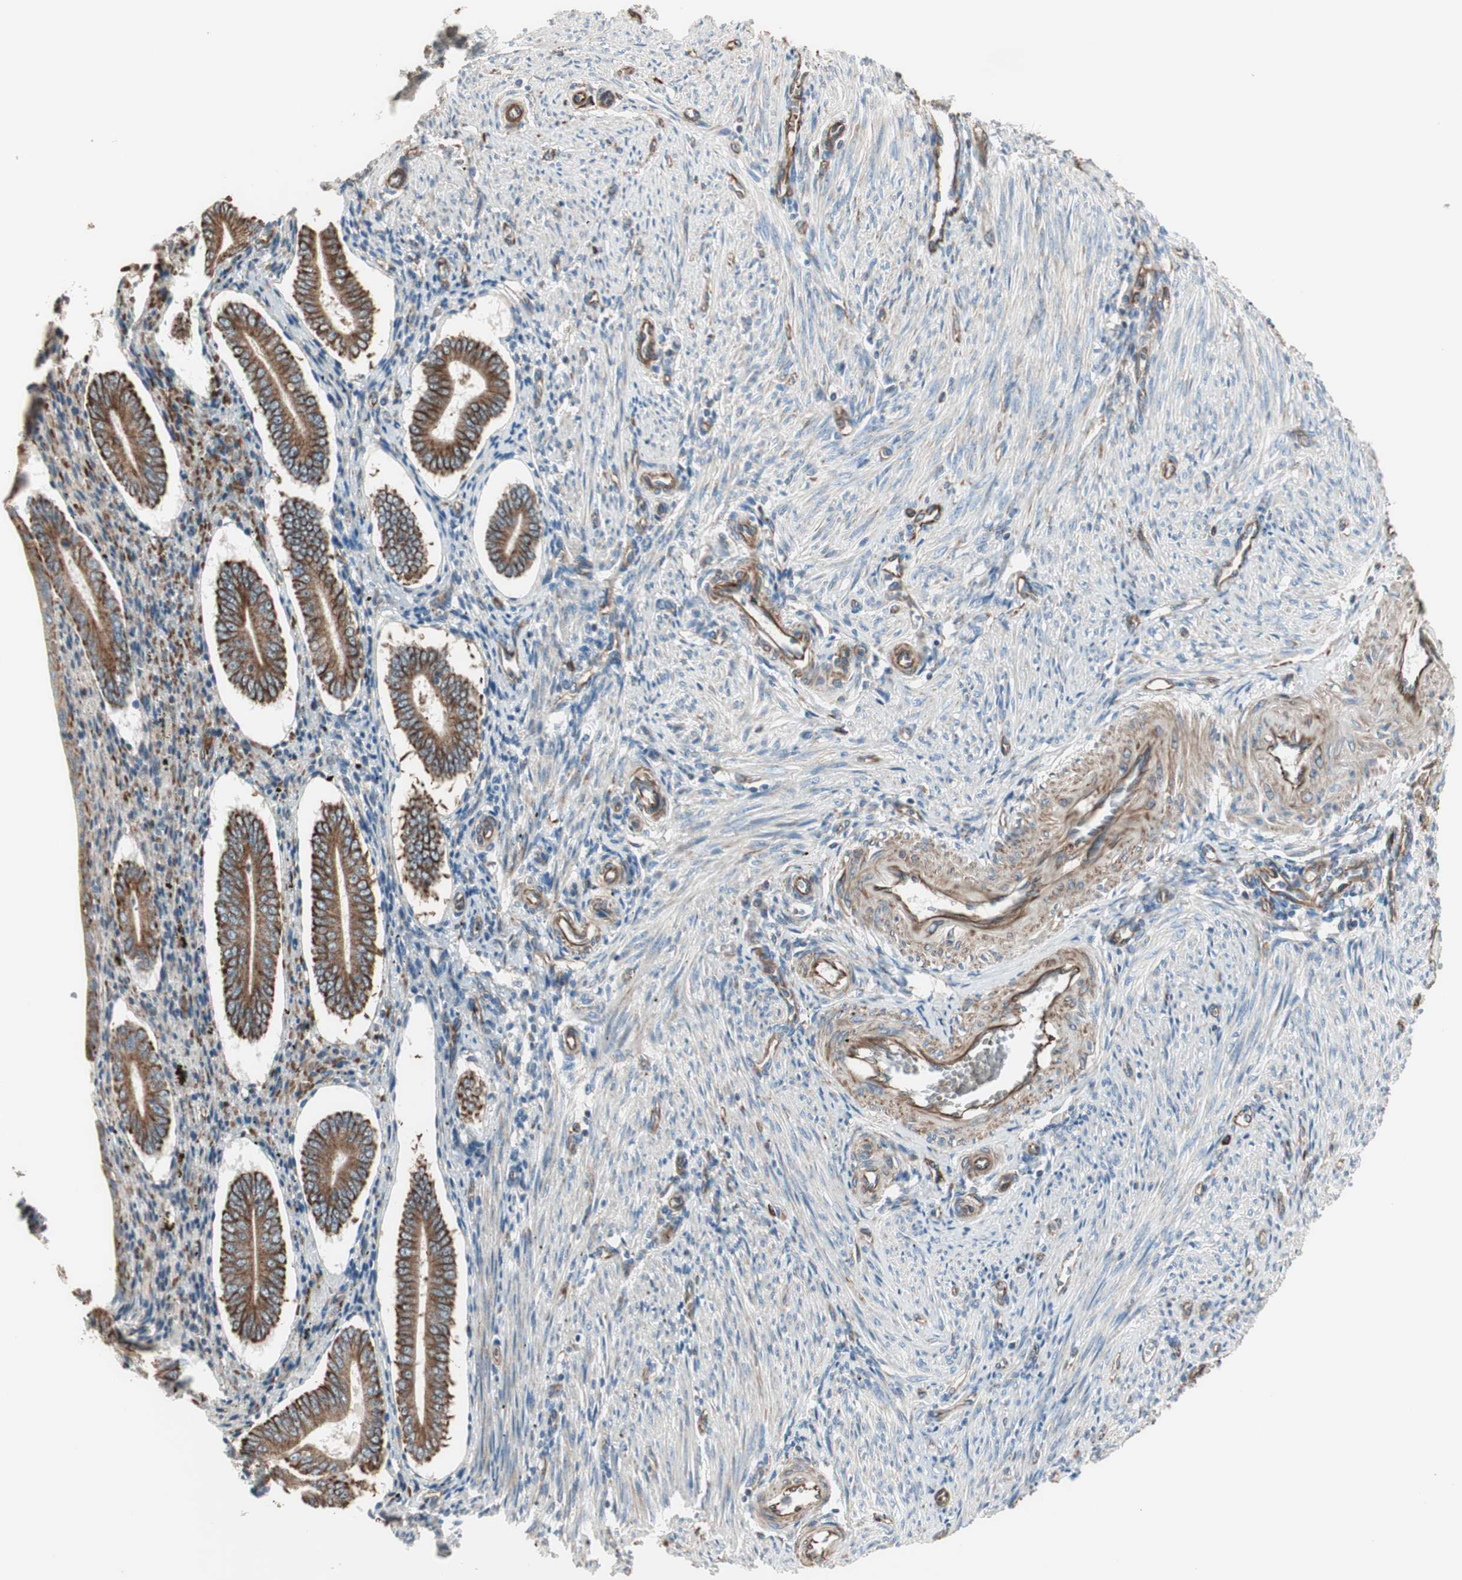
{"staining": {"intensity": "weak", "quantity": "25%-75%", "location": "cytoplasmic/membranous"}, "tissue": "endometrium", "cell_type": "Cells in endometrial stroma", "image_type": "normal", "snomed": [{"axis": "morphology", "description": "Normal tissue, NOS"}, {"axis": "topography", "description": "Endometrium"}], "caption": "A photomicrograph showing weak cytoplasmic/membranous expression in about 25%-75% of cells in endometrial stroma in unremarkable endometrium, as visualized by brown immunohistochemical staining.", "gene": "SRCIN1", "patient": {"sex": "female", "age": 42}}